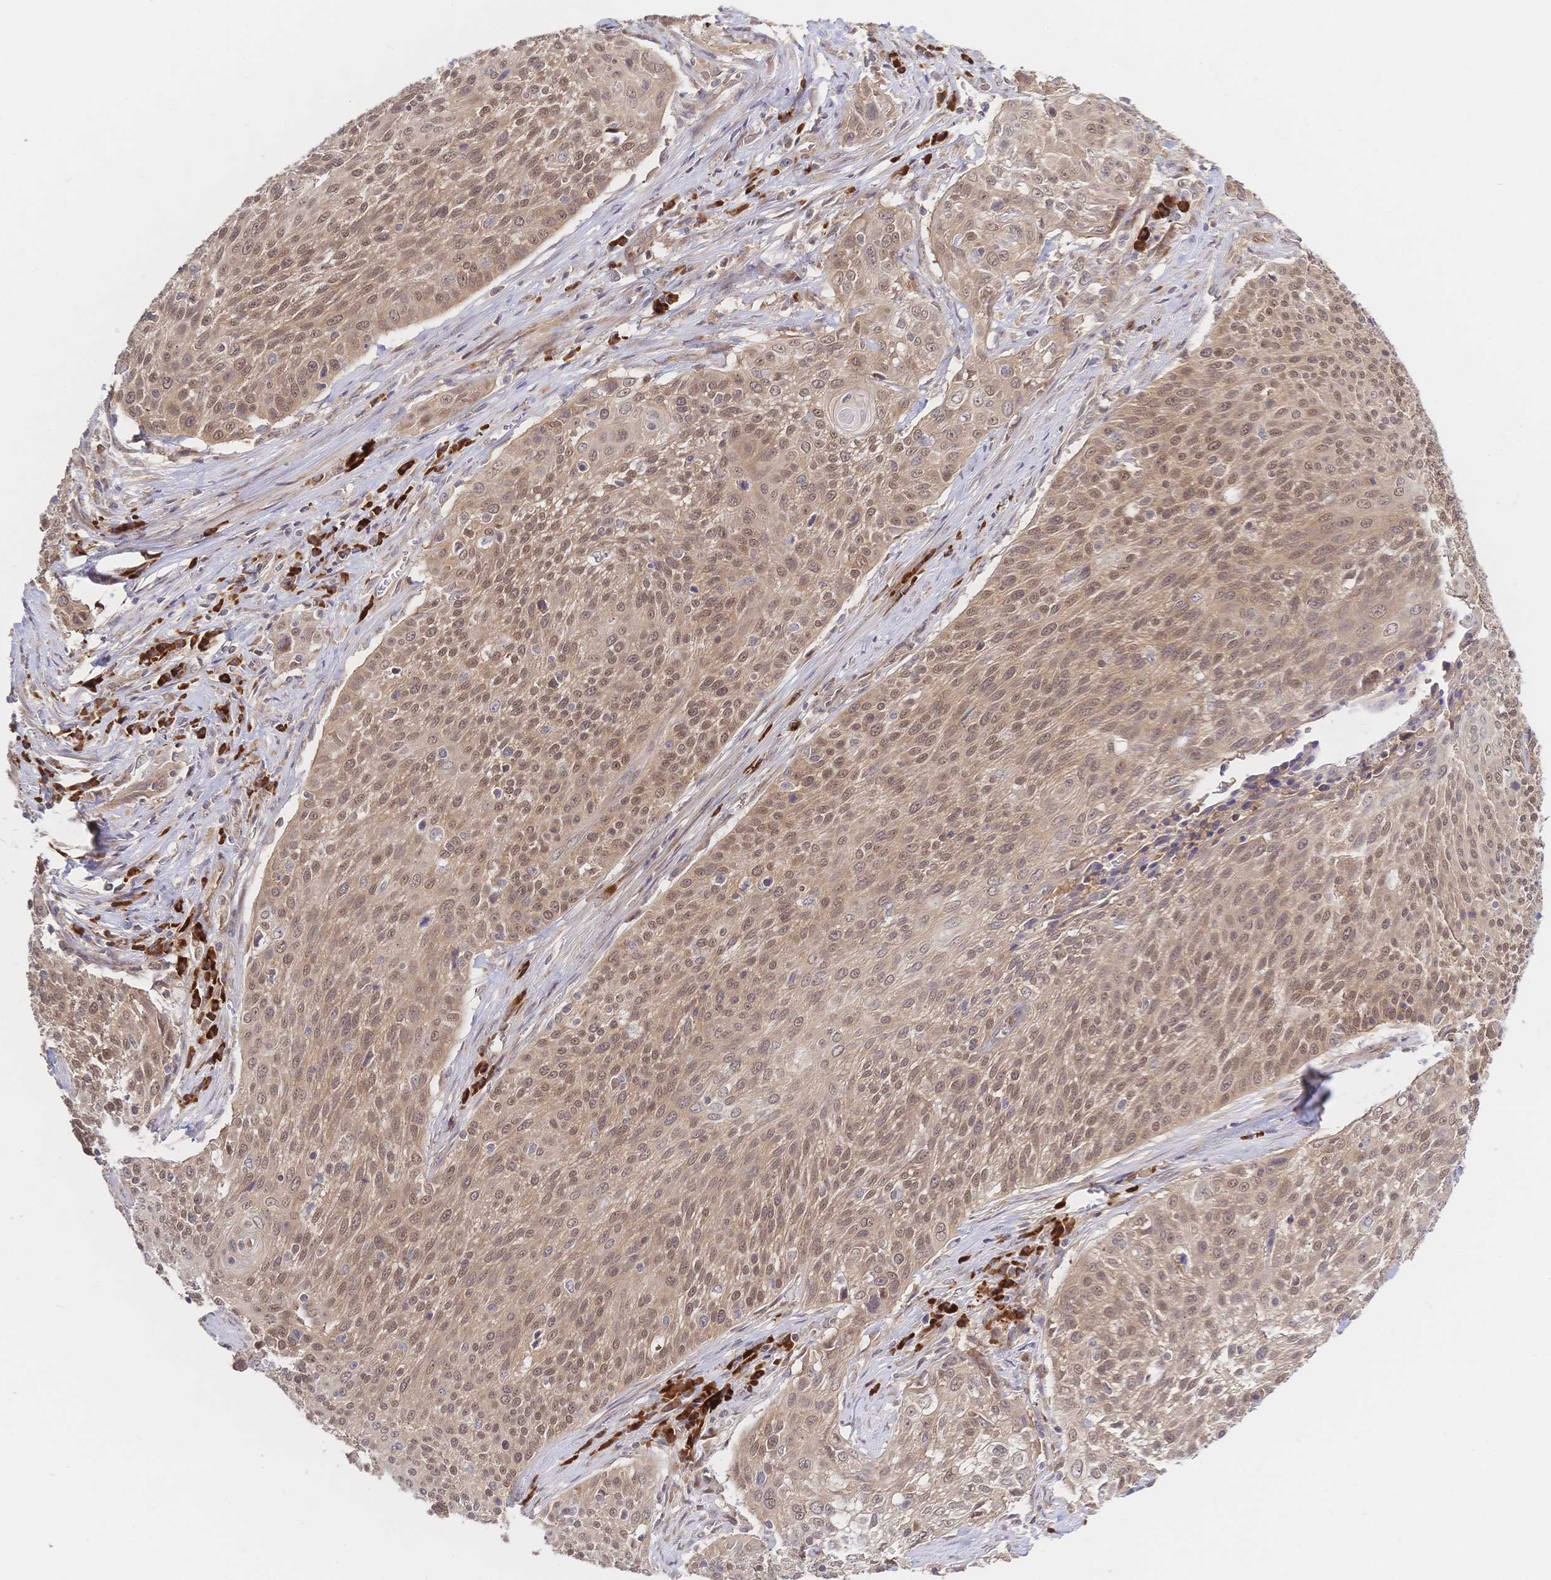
{"staining": {"intensity": "moderate", "quantity": ">75%", "location": "nuclear"}, "tissue": "cervical cancer", "cell_type": "Tumor cells", "image_type": "cancer", "snomed": [{"axis": "morphology", "description": "Squamous cell carcinoma, NOS"}, {"axis": "topography", "description": "Cervix"}], "caption": "A brown stain highlights moderate nuclear expression of a protein in human cervical cancer tumor cells. (Brightfield microscopy of DAB IHC at high magnification).", "gene": "LMO4", "patient": {"sex": "female", "age": 31}}